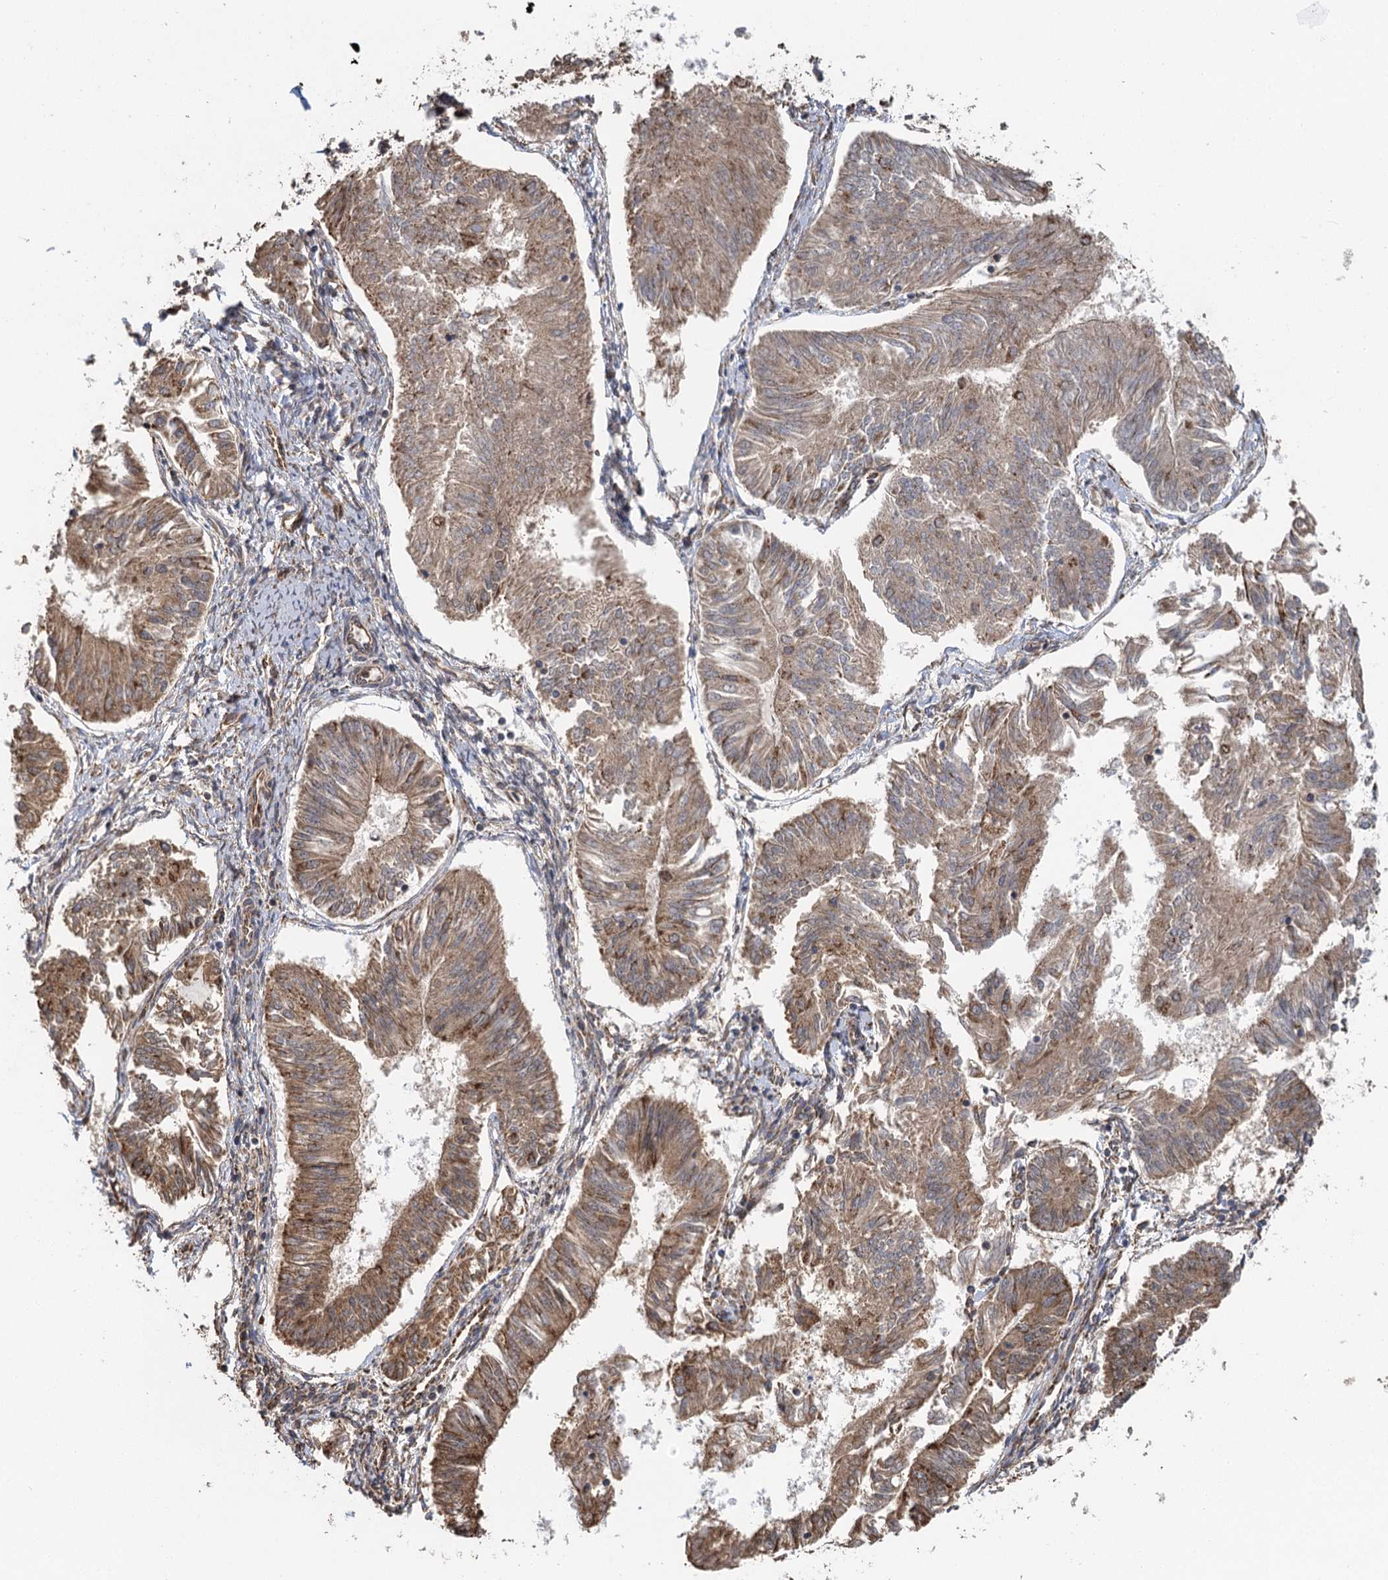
{"staining": {"intensity": "moderate", "quantity": ">75%", "location": "cytoplasmic/membranous"}, "tissue": "endometrial cancer", "cell_type": "Tumor cells", "image_type": "cancer", "snomed": [{"axis": "morphology", "description": "Adenocarcinoma, NOS"}, {"axis": "topography", "description": "Endometrium"}], "caption": "Protein expression analysis of human adenocarcinoma (endometrial) reveals moderate cytoplasmic/membranous positivity in about >75% of tumor cells.", "gene": "IL11RA", "patient": {"sex": "female", "age": 58}}